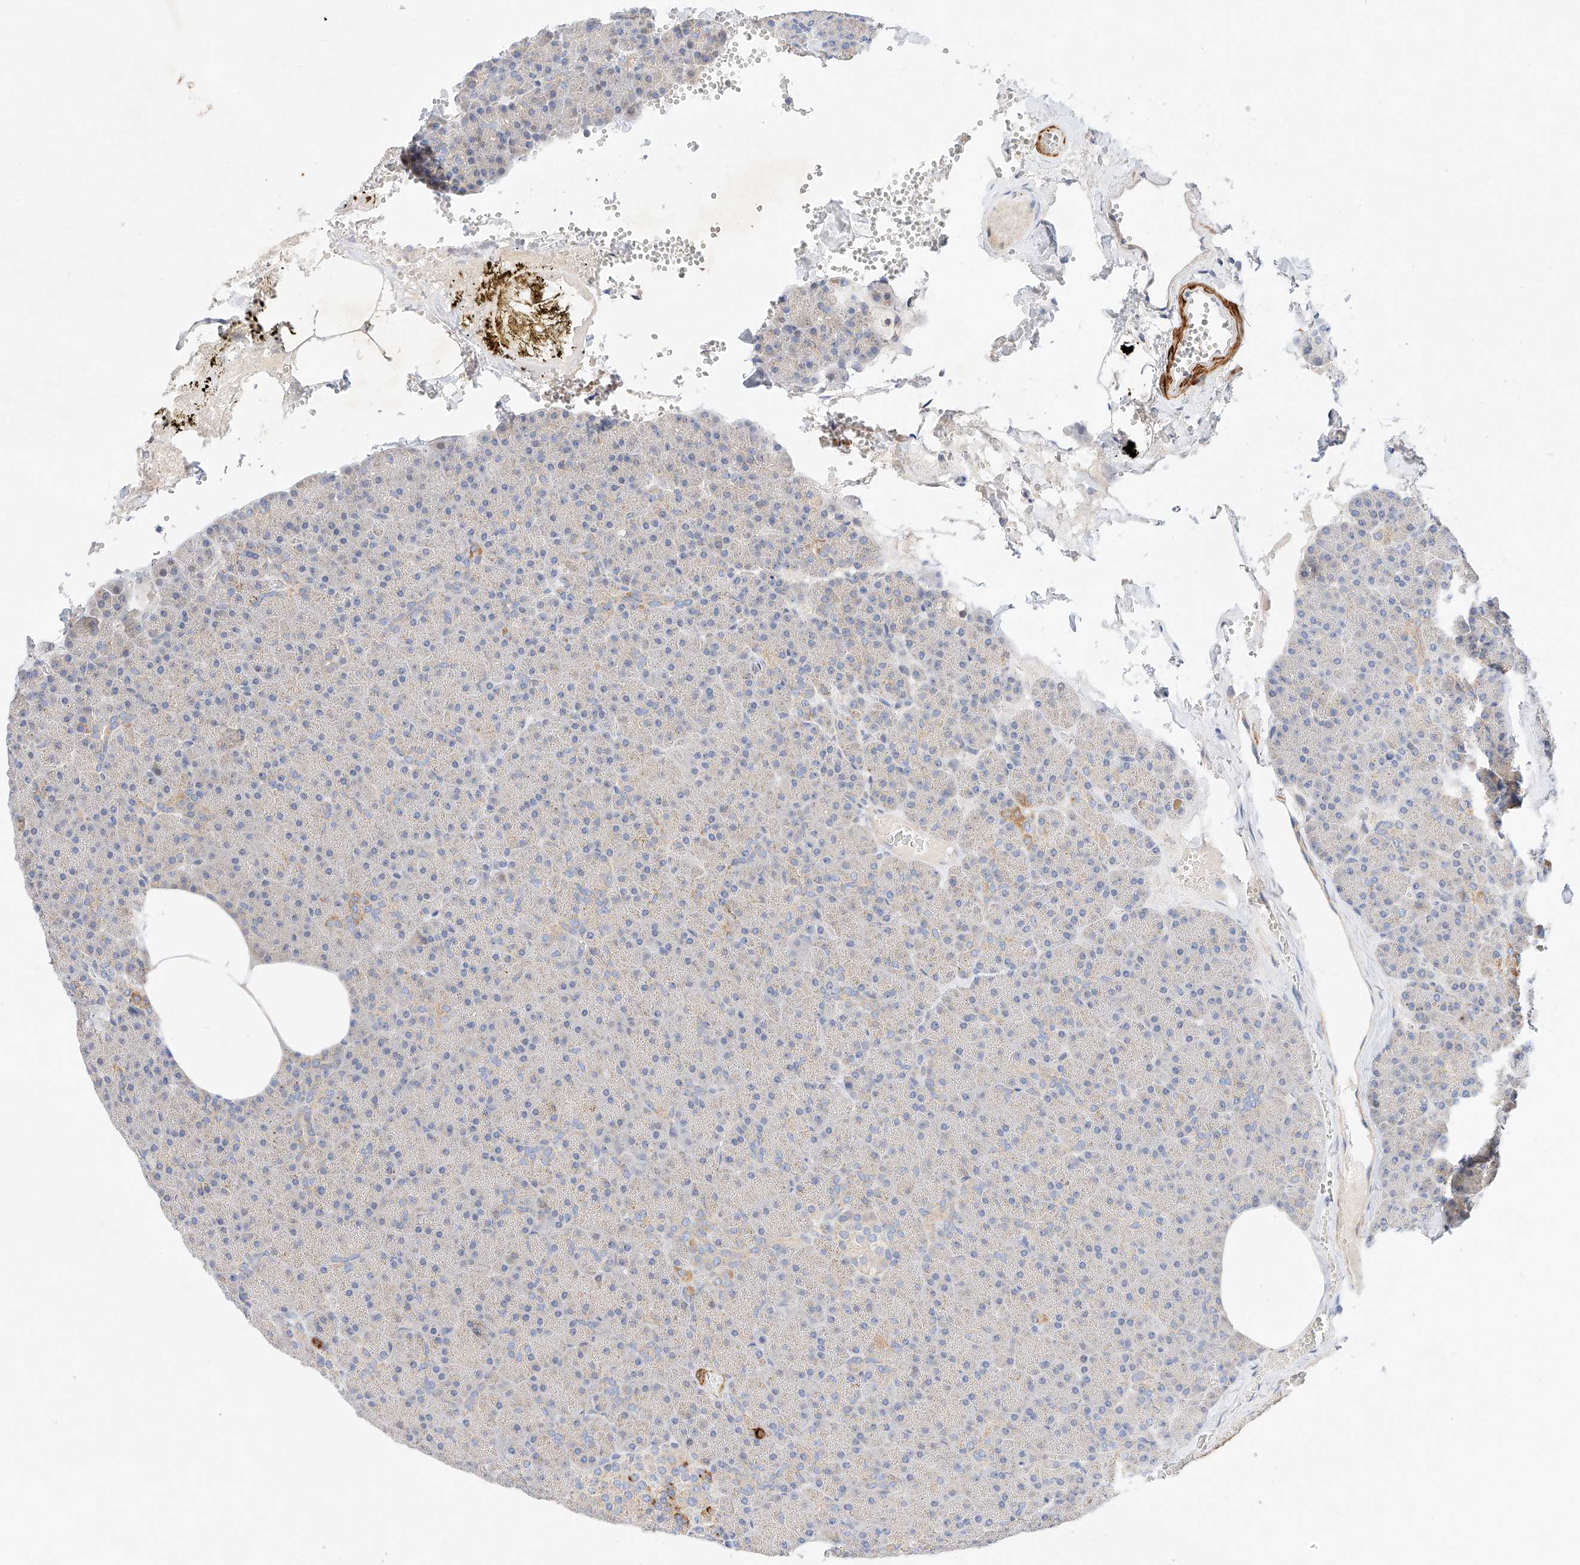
{"staining": {"intensity": "moderate", "quantity": "<25%", "location": "cytoplasmic/membranous"}, "tissue": "pancreas", "cell_type": "Exocrine glandular cells", "image_type": "normal", "snomed": [{"axis": "morphology", "description": "Normal tissue, NOS"}, {"axis": "morphology", "description": "Carcinoid, malignant, NOS"}, {"axis": "topography", "description": "Pancreas"}], "caption": "The micrograph shows a brown stain indicating the presence of a protein in the cytoplasmic/membranous of exocrine glandular cells in pancreas. (DAB = brown stain, brightfield microscopy at high magnification).", "gene": "C6orf118", "patient": {"sex": "female", "age": 35}}